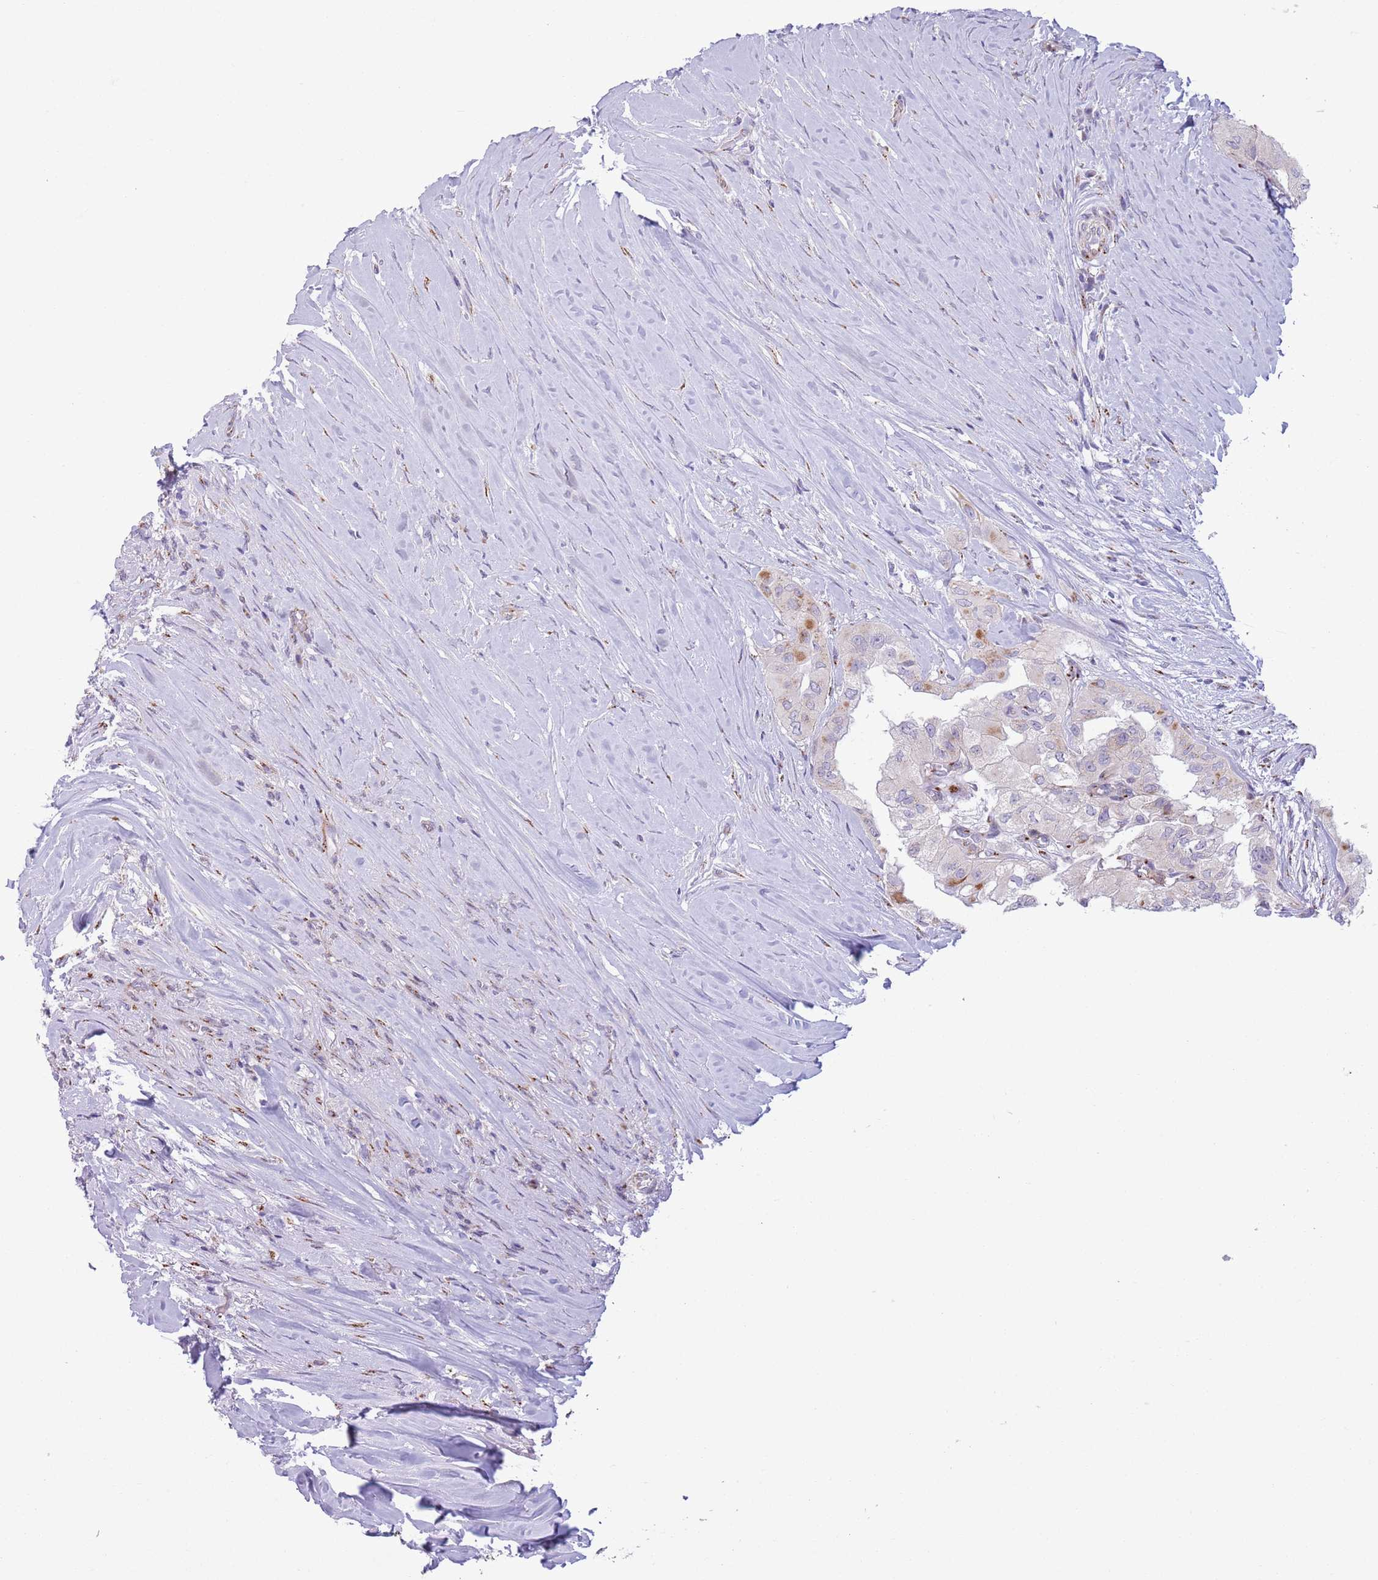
{"staining": {"intensity": "negative", "quantity": "none", "location": "none"}, "tissue": "thyroid cancer", "cell_type": "Tumor cells", "image_type": "cancer", "snomed": [{"axis": "morphology", "description": "Papillary adenocarcinoma, NOS"}, {"axis": "topography", "description": "Thyroid gland"}], "caption": "The photomicrograph exhibits no significant staining in tumor cells of papillary adenocarcinoma (thyroid).", "gene": "C20orf96", "patient": {"sex": "female", "age": 59}}